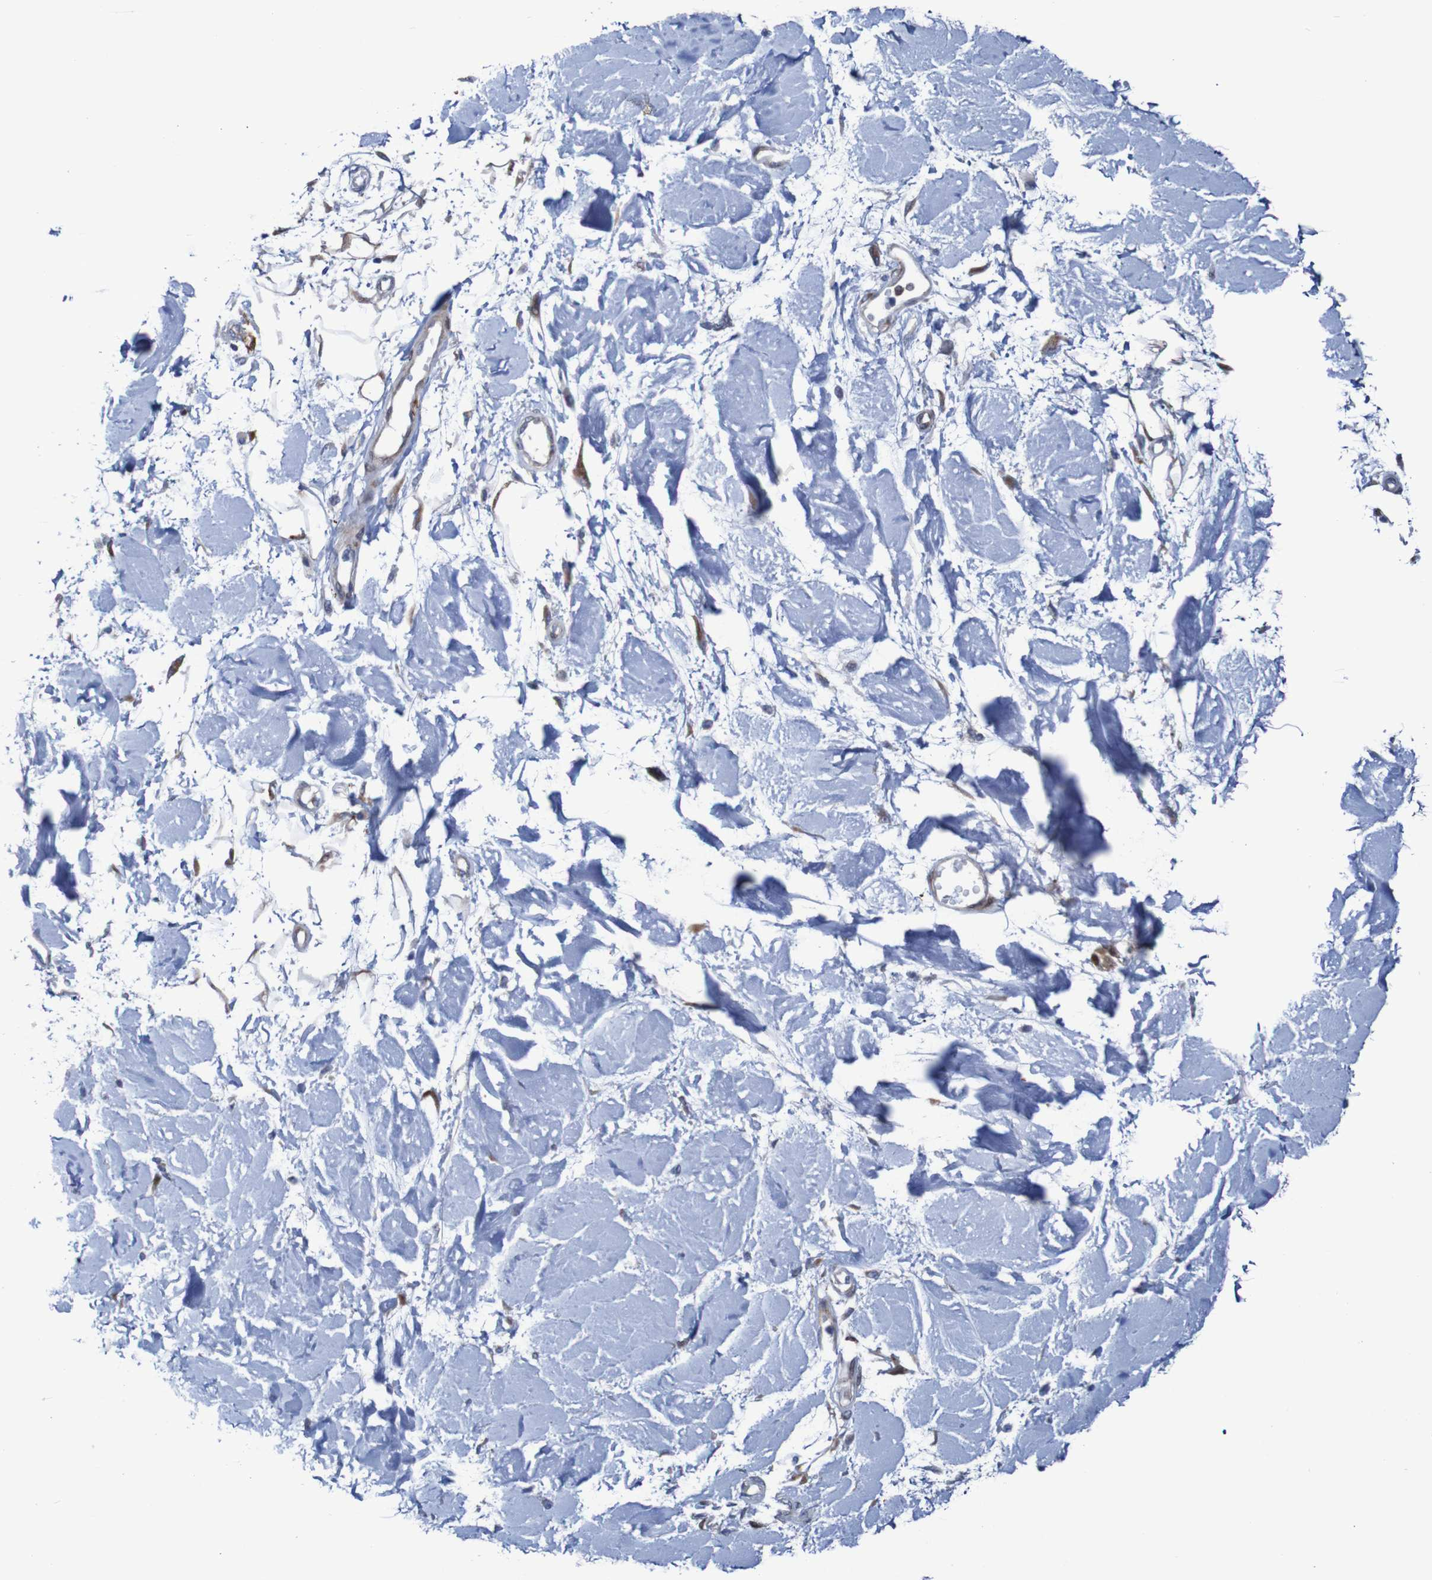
{"staining": {"intensity": "negative", "quantity": "none", "location": "none"}, "tissue": "adipose tissue", "cell_type": "Adipocytes", "image_type": "normal", "snomed": [{"axis": "morphology", "description": "Squamous cell carcinoma, NOS"}, {"axis": "topography", "description": "Skin"}], "caption": "This photomicrograph is of benign adipose tissue stained with immunohistochemistry (IHC) to label a protein in brown with the nuclei are counter-stained blue. There is no positivity in adipocytes. The staining is performed using DAB brown chromogen with nuclei counter-stained in using hematoxylin.", "gene": "ANGPT4", "patient": {"sex": "male", "age": 83}}